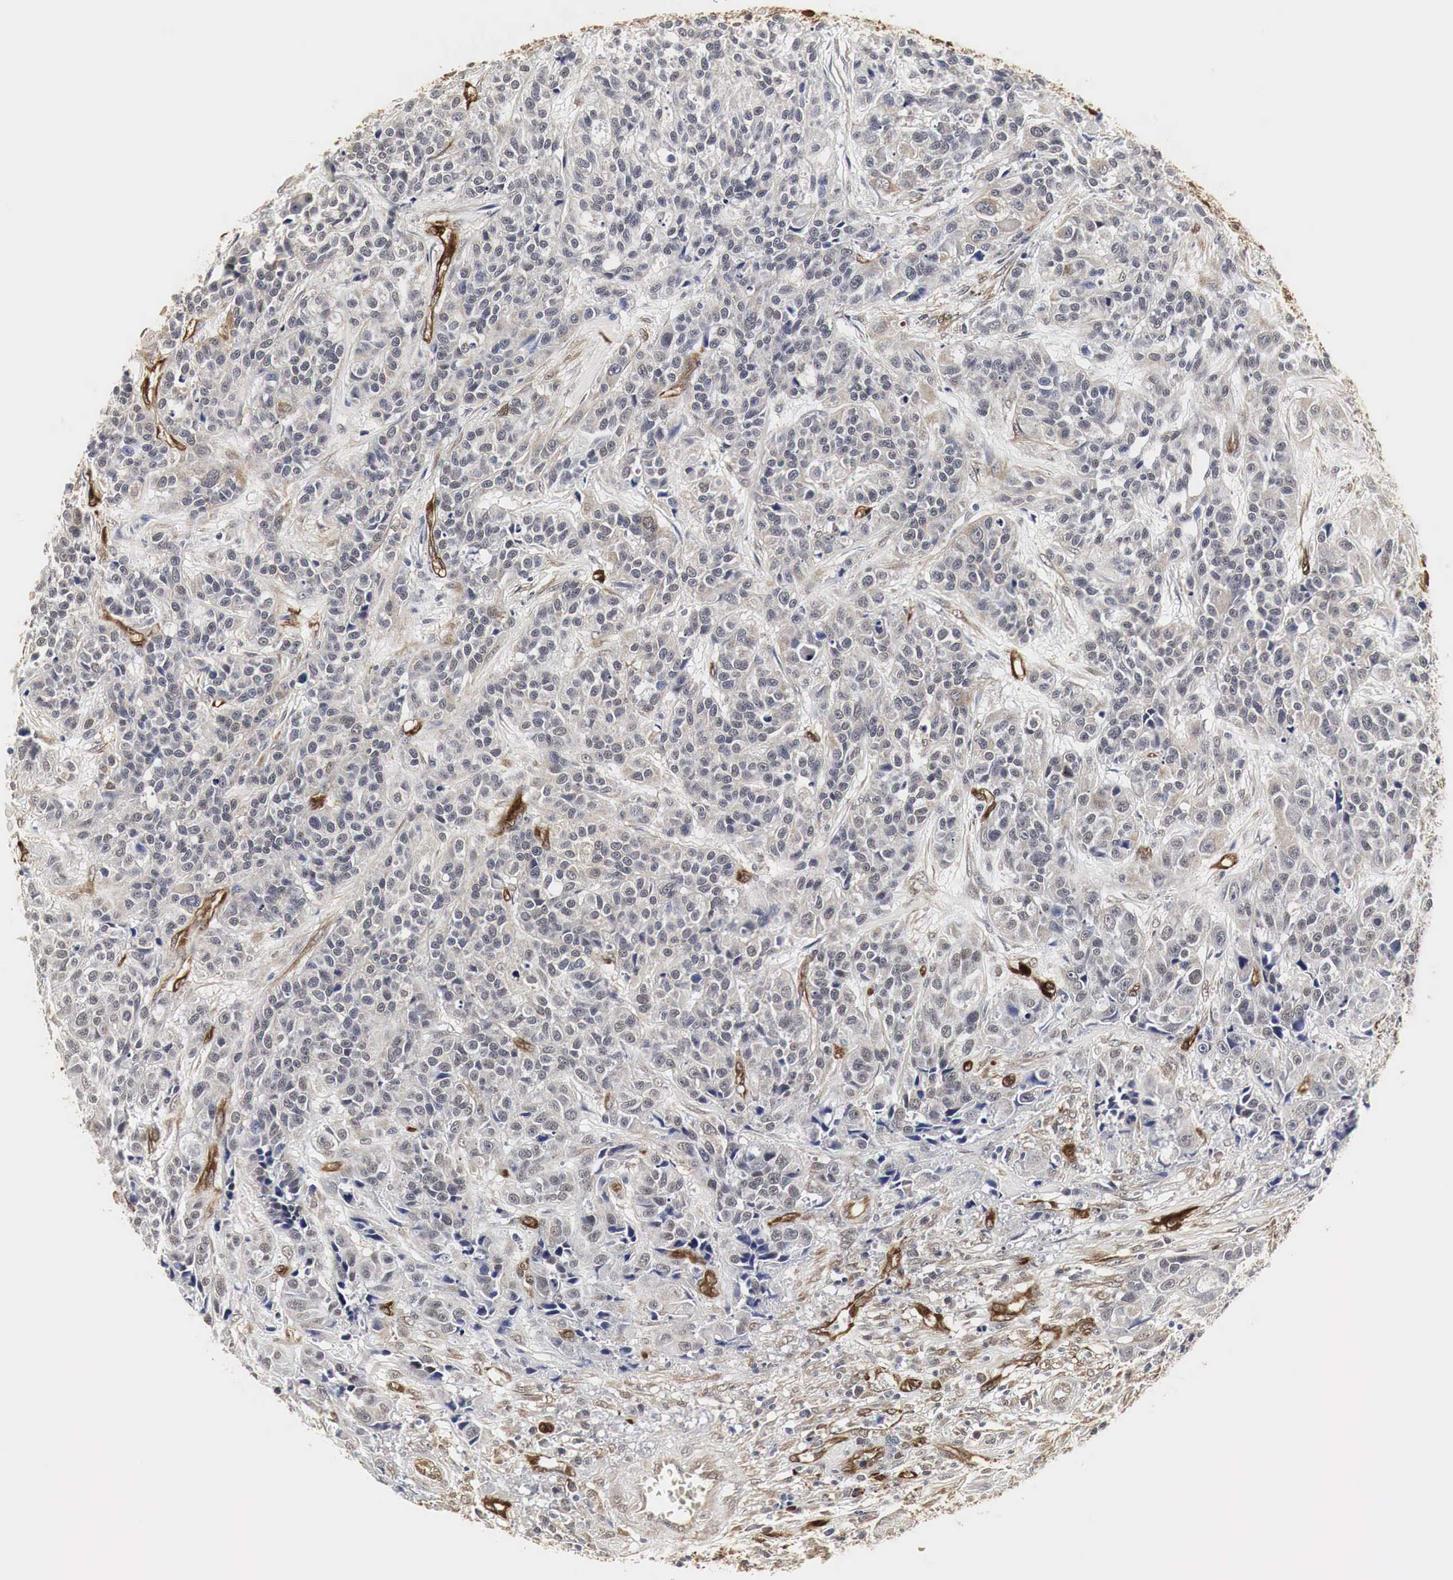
{"staining": {"intensity": "weak", "quantity": "<25%", "location": "cytoplasmic/membranous"}, "tissue": "urothelial cancer", "cell_type": "Tumor cells", "image_type": "cancer", "snomed": [{"axis": "morphology", "description": "Urothelial carcinoma, High grade"}, {"axis": "topography", "description": "Urinary bladder"}], "caption": "Tumor cells are negative for brown protein staining in urothelial cancer. (DAB immunohistochemistry (IHC) with hematoxylin counter stain).", "gene": "SPIN1", "patient": {"sex": "female", "age": 81}}